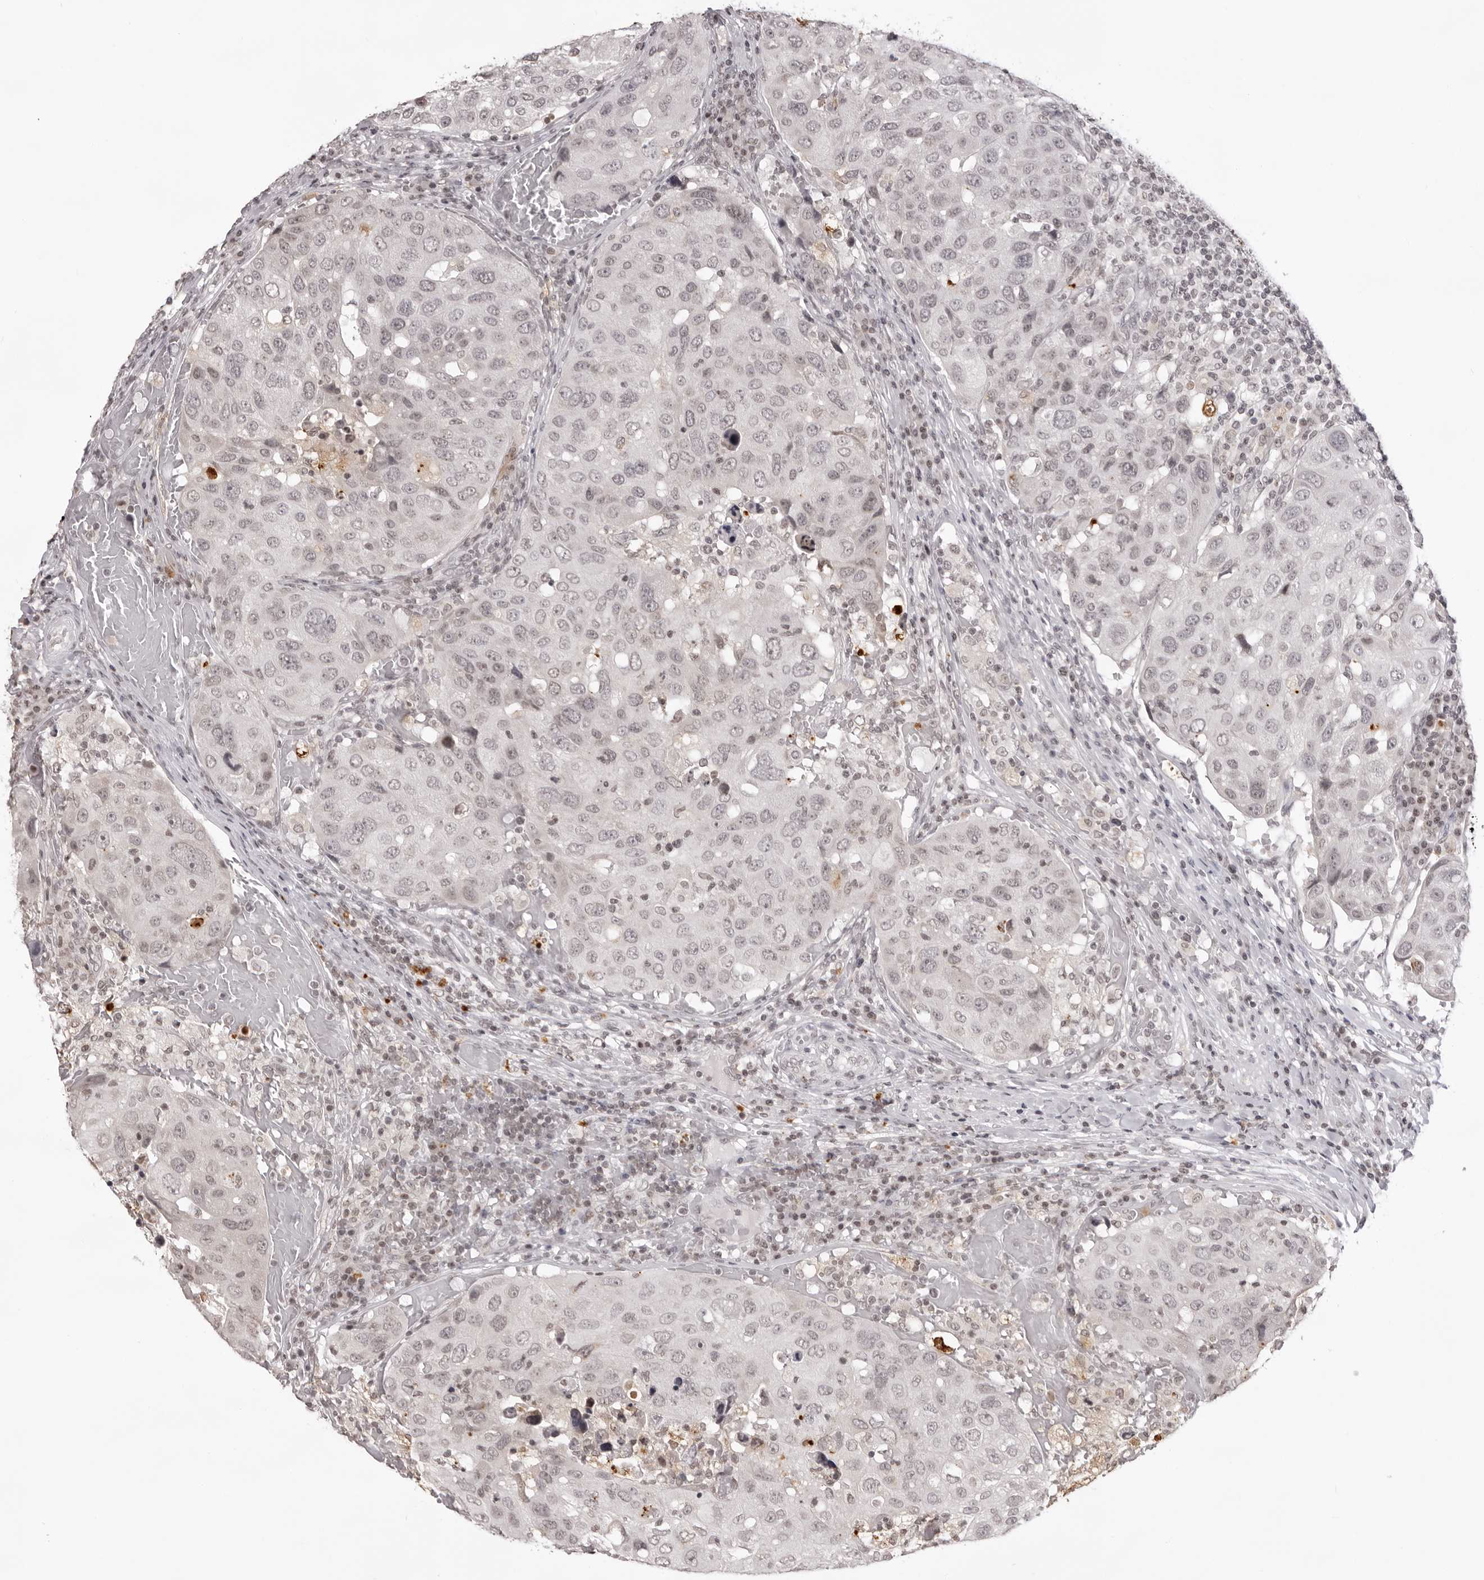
{"staining": {"intensity": "weak", "quantity": "<25%", "location": "nuclear"}, "tissue": "urothelial cancer", "cell_type": "Tumor cells", "image_type": "cancer", "snomed": [{"axis": "morphology", "description": "Urothelial carcinoma, High grade"}, {"axis": "topography", "description": "Lymph node"}, {"axis": "topography", "description": "Urinary bladder"}], "caption": "This is an immunohistochemistry image of urothelial carcinoma (high-grade). There is no staining in tumor cells.", "gene": "NTM", "patient": {"sex": "male", "age": 51}}